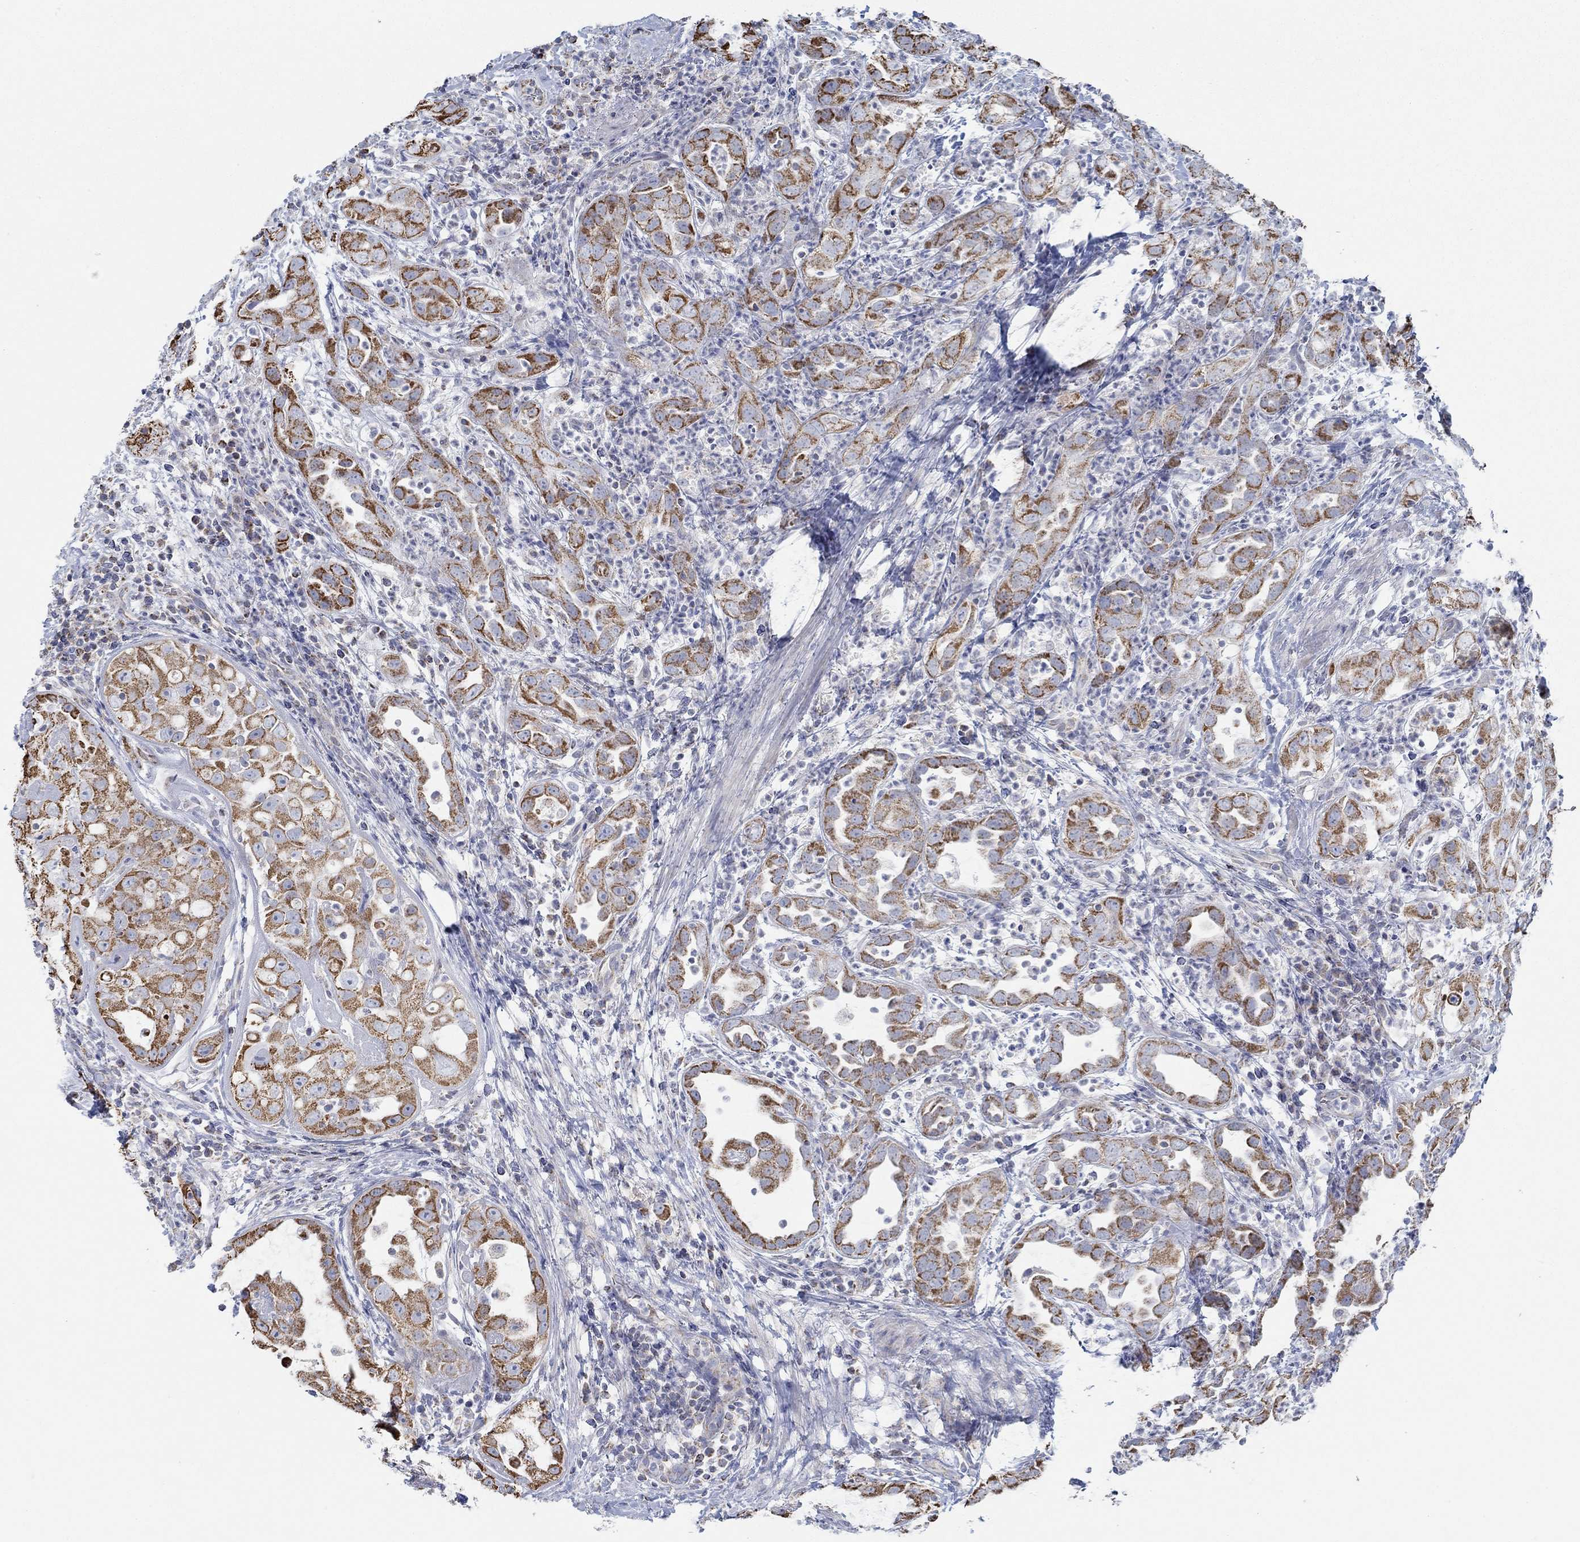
{"staining": {"intensity": "strong", "quantity": ">75%", "location": "cytoplasmic/membranous"}, "tissue": "urothelial cancer", "cell_type": "Tumor cells", "image_type": "cancer", "snomed": [{"axis": "morphology", "description": "Urothelial carcinoma, High grade"}, {"axis": "topography", "description": "Urinary bladder"}], "caption": "DAB immunohistochemical staining of urothelial carcinoma (high-grade) demonstrates strong cytoplasmic/membranous protein staining in approximately >75% of tumor cells.", "gene": "GLOD5", "patient": {"sex": "female", "age": 41}}